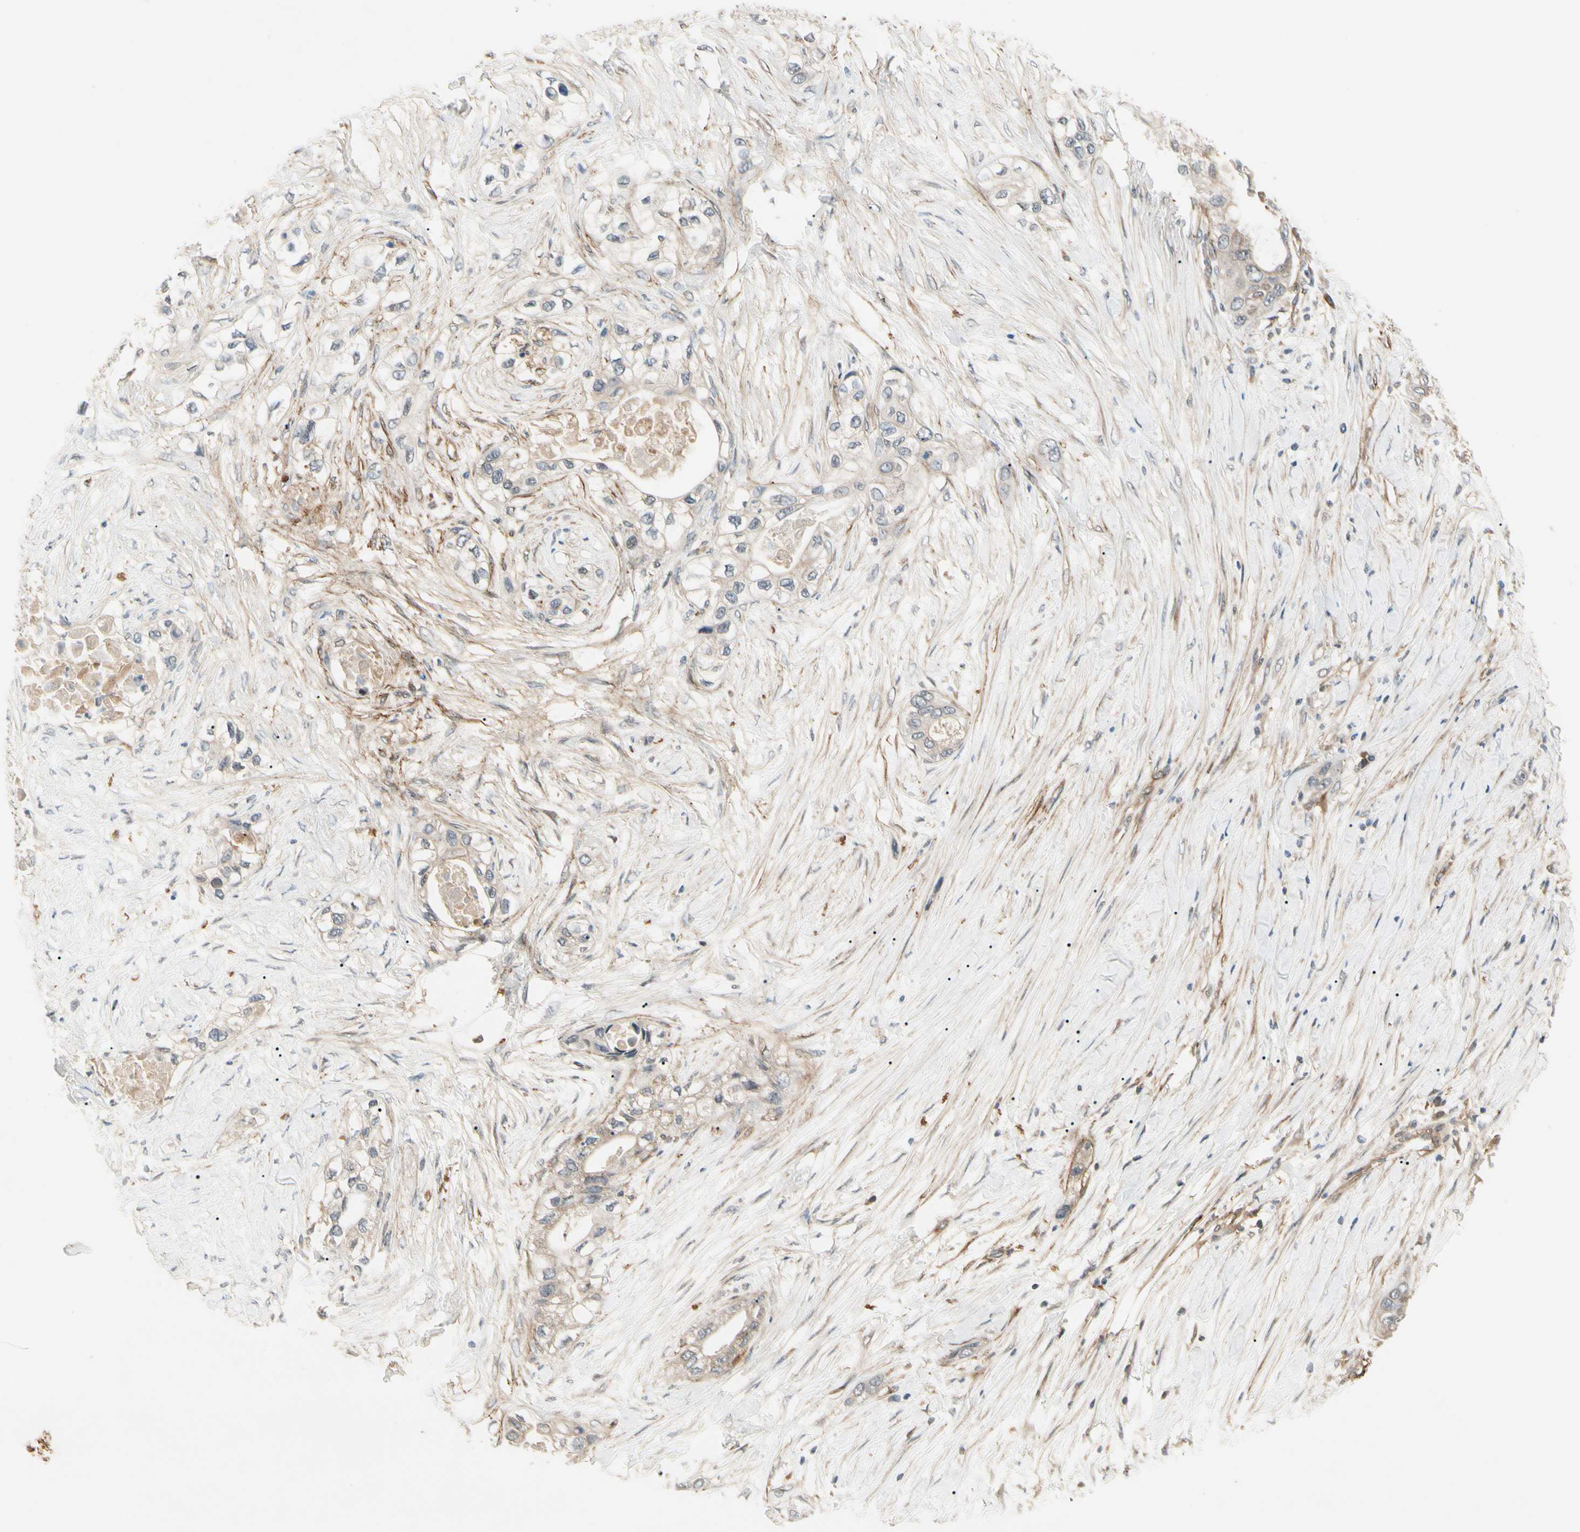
{"staining": {"intensity": "weak", "quantity": ">75%", "location": "cytoplasmic/membranous"}, "tissue": "pancreatic cancer", "cell_type": "Tumor cells", "image_type": "cancer", "snomed": [{"axis": "morphology", "description": "Adenocarcinoma, NOS"}, {"axis": "topography", "description": "Pancreas"}], "caption": "Tumor cells show weak cytoplasmic/membranous expression in about >75% of cells in pancreatic cancer.", "gene": "F2R", "patient": {"sex": "female", "age": 70}}